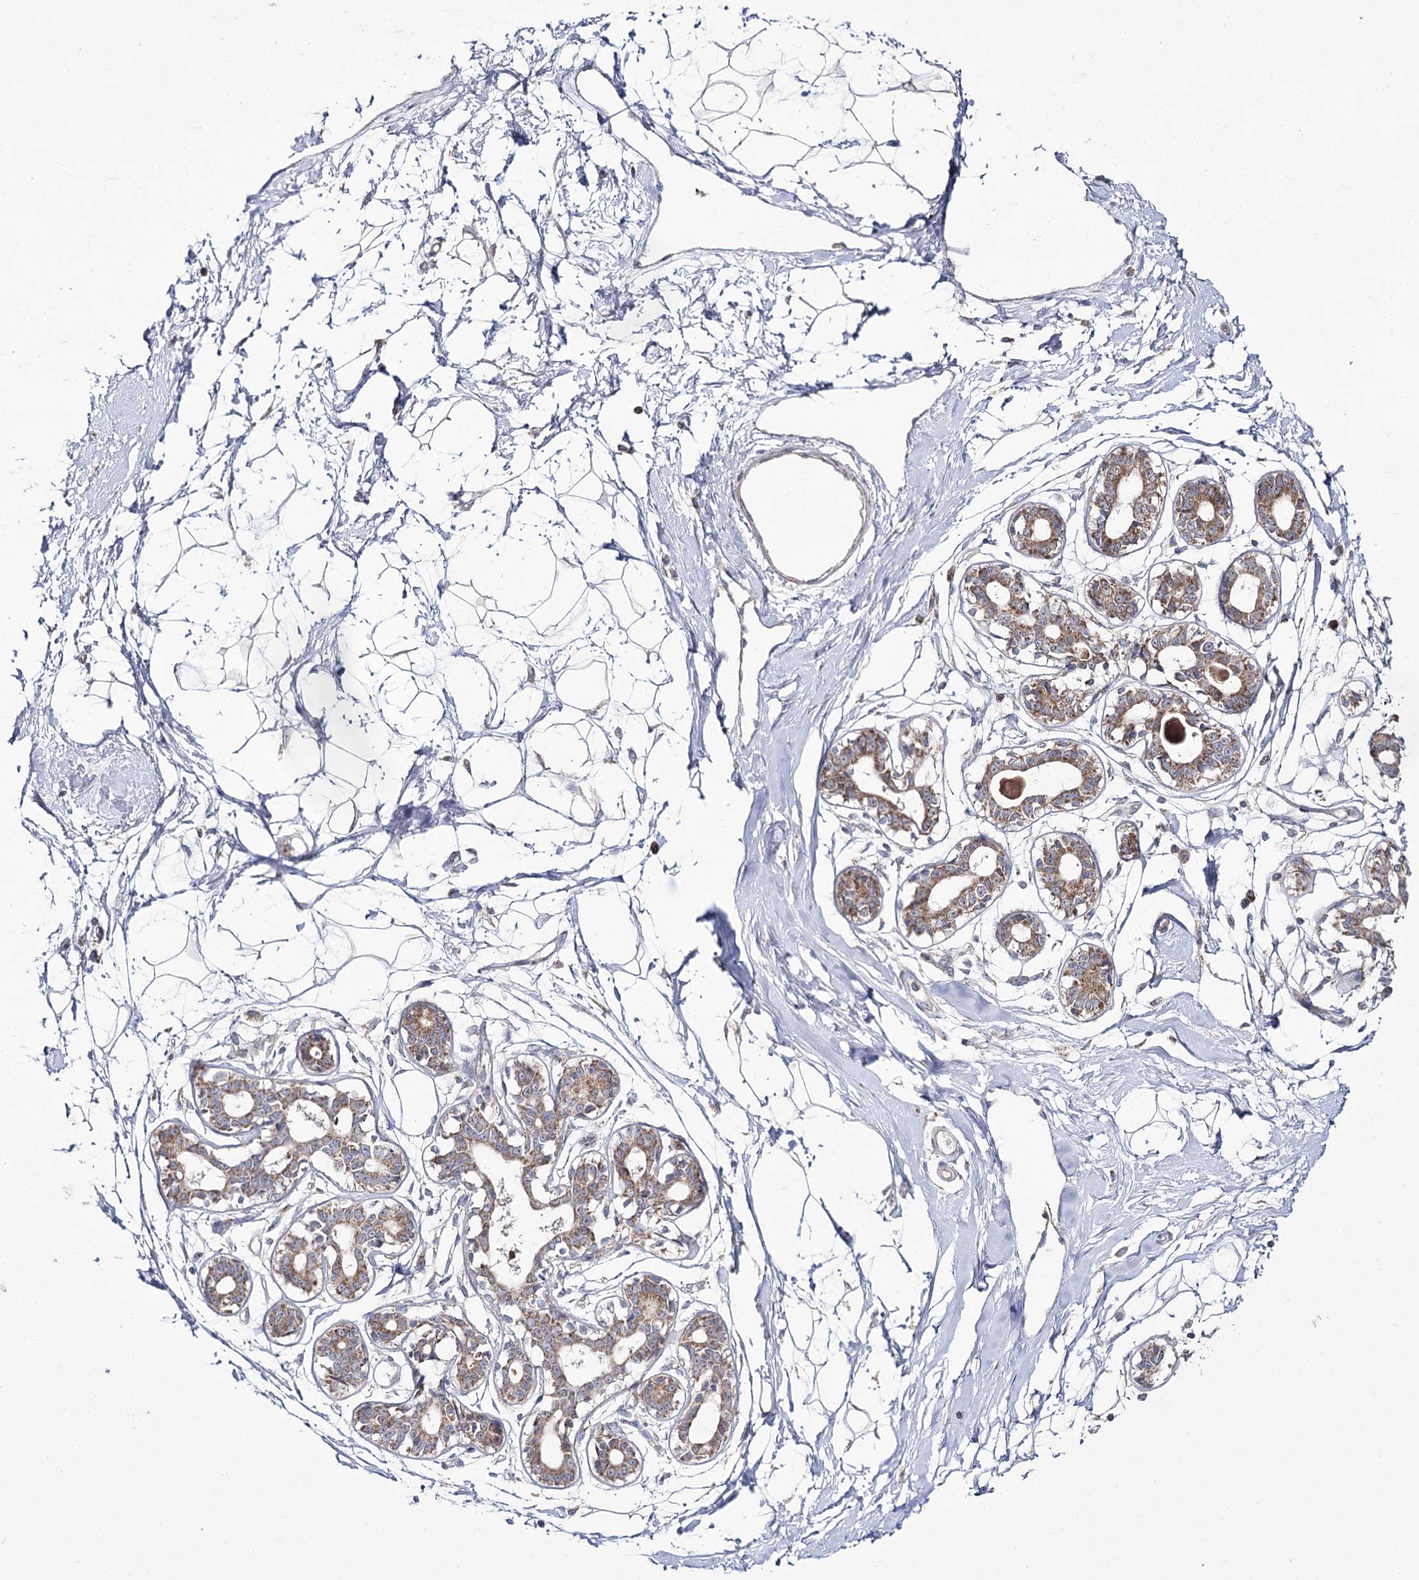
{"staining": {"intensity": "negative", "quantity": "none", "location": "none"}, "tissue": "breast", "cell_type": "Adipocytes", "image_type": "normal", "snomed": [{"axis": "morphology", "description": "Normal tissue, NOS"}, {"axis": "topography", "description": "Breast"}], "caption": "Immunohistochemistry (IHC) image of unremarkable breast: human breast stained with DAB exhibits no significant protein staining in adipocytes.", "gene": "NADK2", "patient": {"sex": "female", "age": 45}}